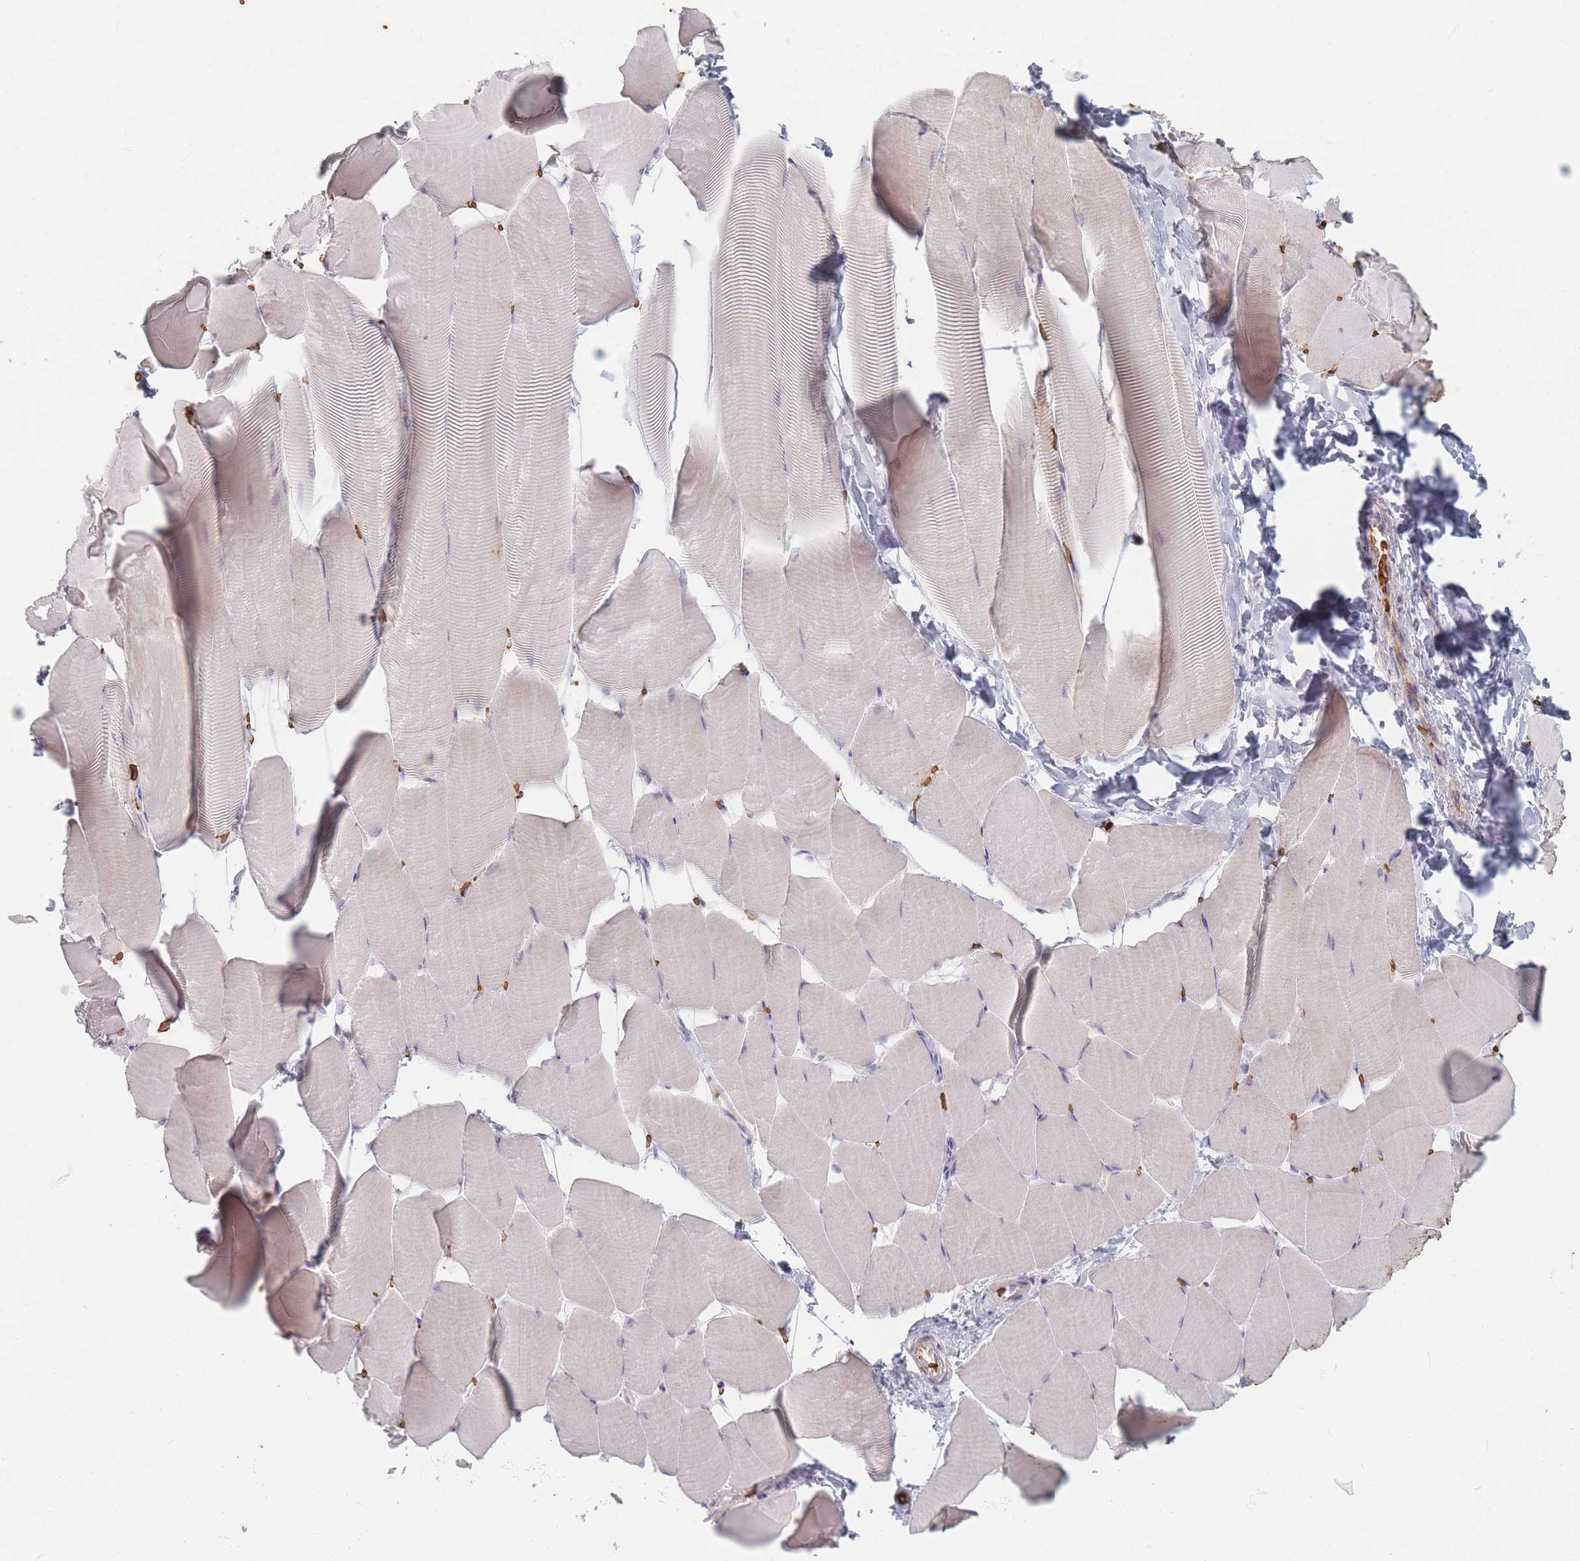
{"staining": {"intensity": "weak", "quantity": "<25%", "location": "cytoplasmic/membranous"}, "tissue": "skeletal muscle", "cell_type": "Myocytes", "image_type": "normal", "snomed": [{"axis": "morphology", "description": "Normal tissue, NOS"}, {"axis": "topography", "description": "Skeletal muscle"}], "caption": "DAB immunohistochemical staining of benign human skeletal muscle shows no significant positivity in myocytes.", "gene": "SLC2A6", "patient": {"sex": "male", "age": 25}}